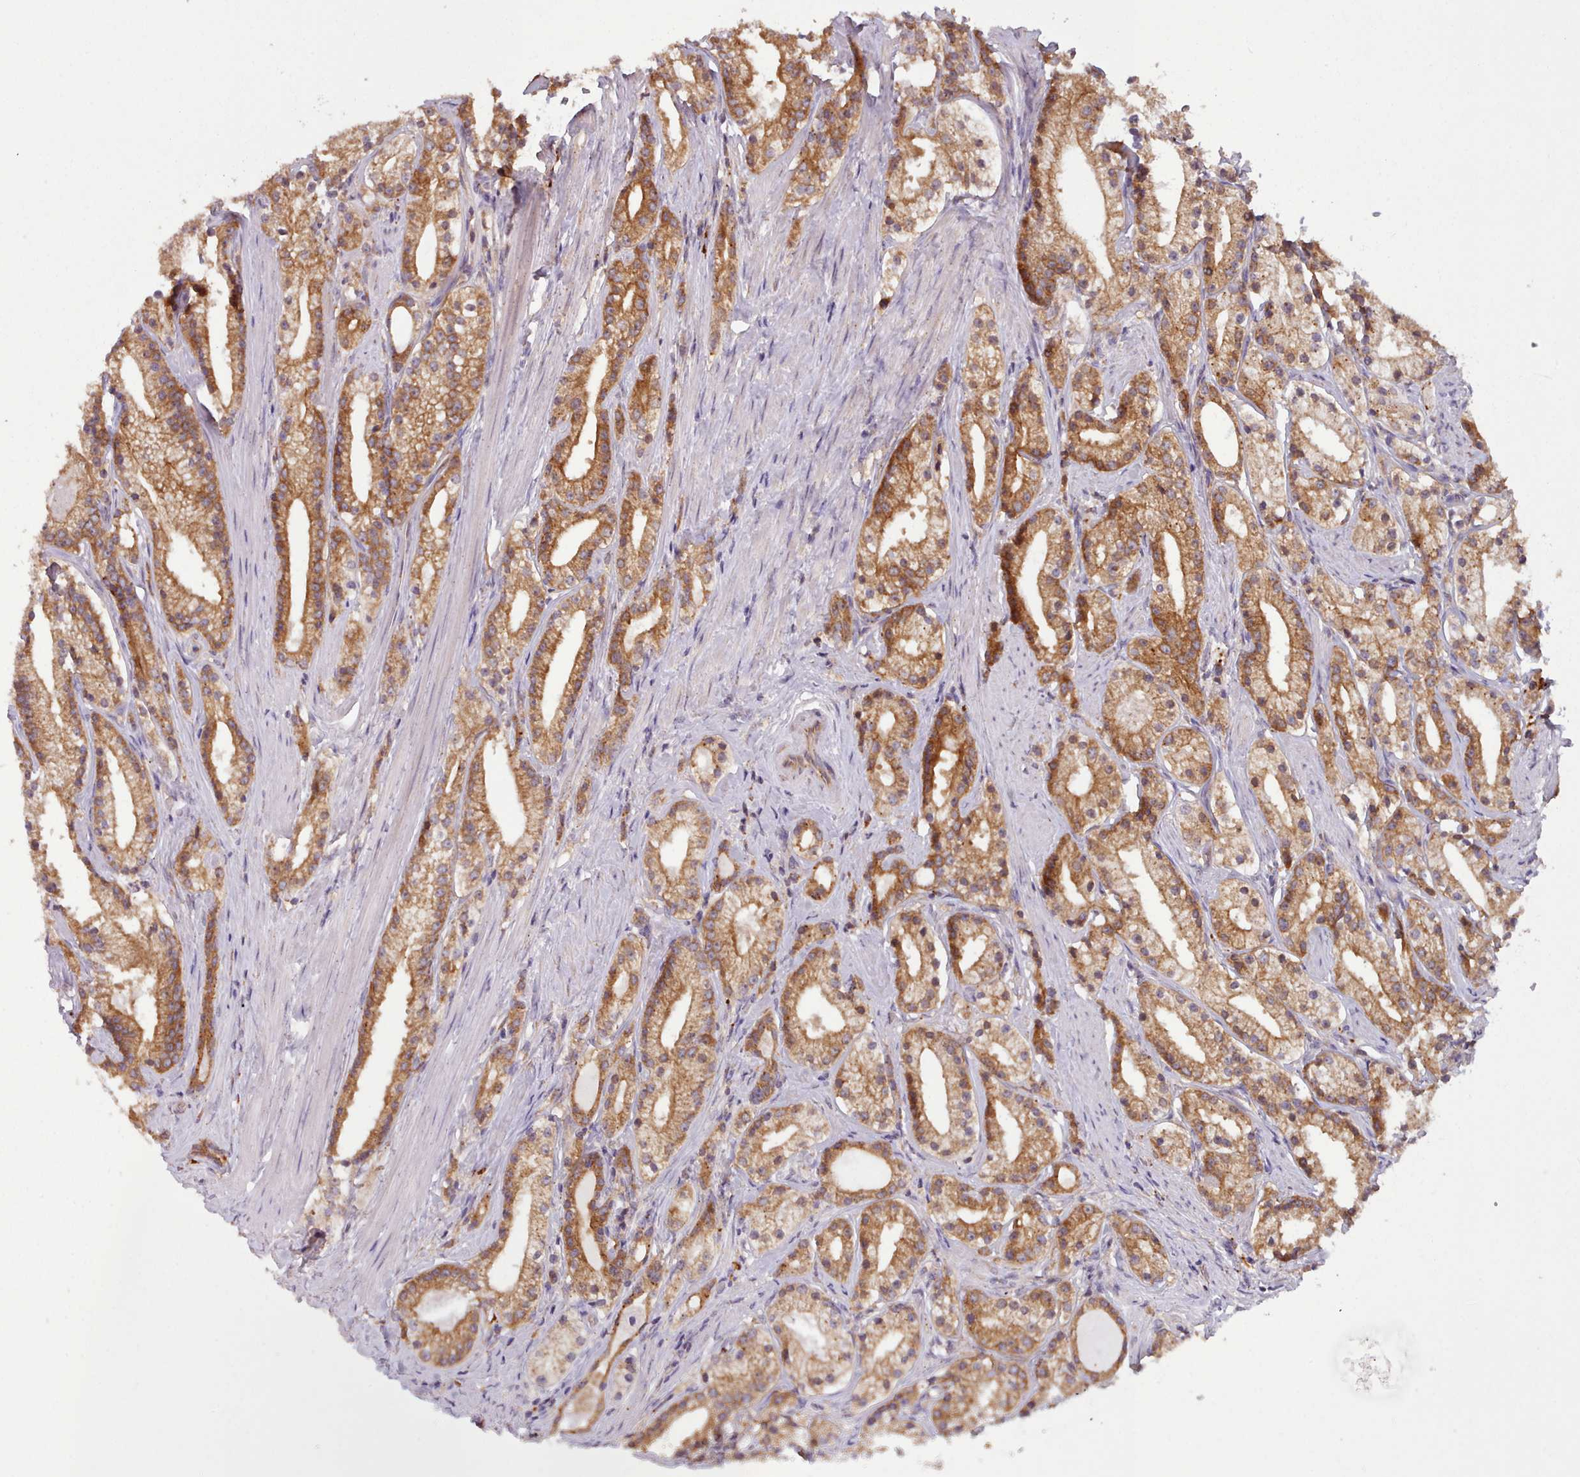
{"staining": {"intensity": "moderate", "quantity": ">75%", "location": "cytoplasmic/membranous"}, "tissue": "prostate cancer", "cell_type": "Tumor cells", "image_type": "cancer", "snomed": [{"axis": "morphology", "description": "Adenocarcinoma, Low grade"}, {"axis": "topography", "description": "Prostate"}], "caption": "Protein staining displays moderate cytoplasmic/membranous staining in about >75% of tumor cells in prostate cancer. (DAB IHC, brown staining for protein, blue staining for nuclei).", "gene": "CRYBG1", "patient": {"sex": "male", "age": 57}}